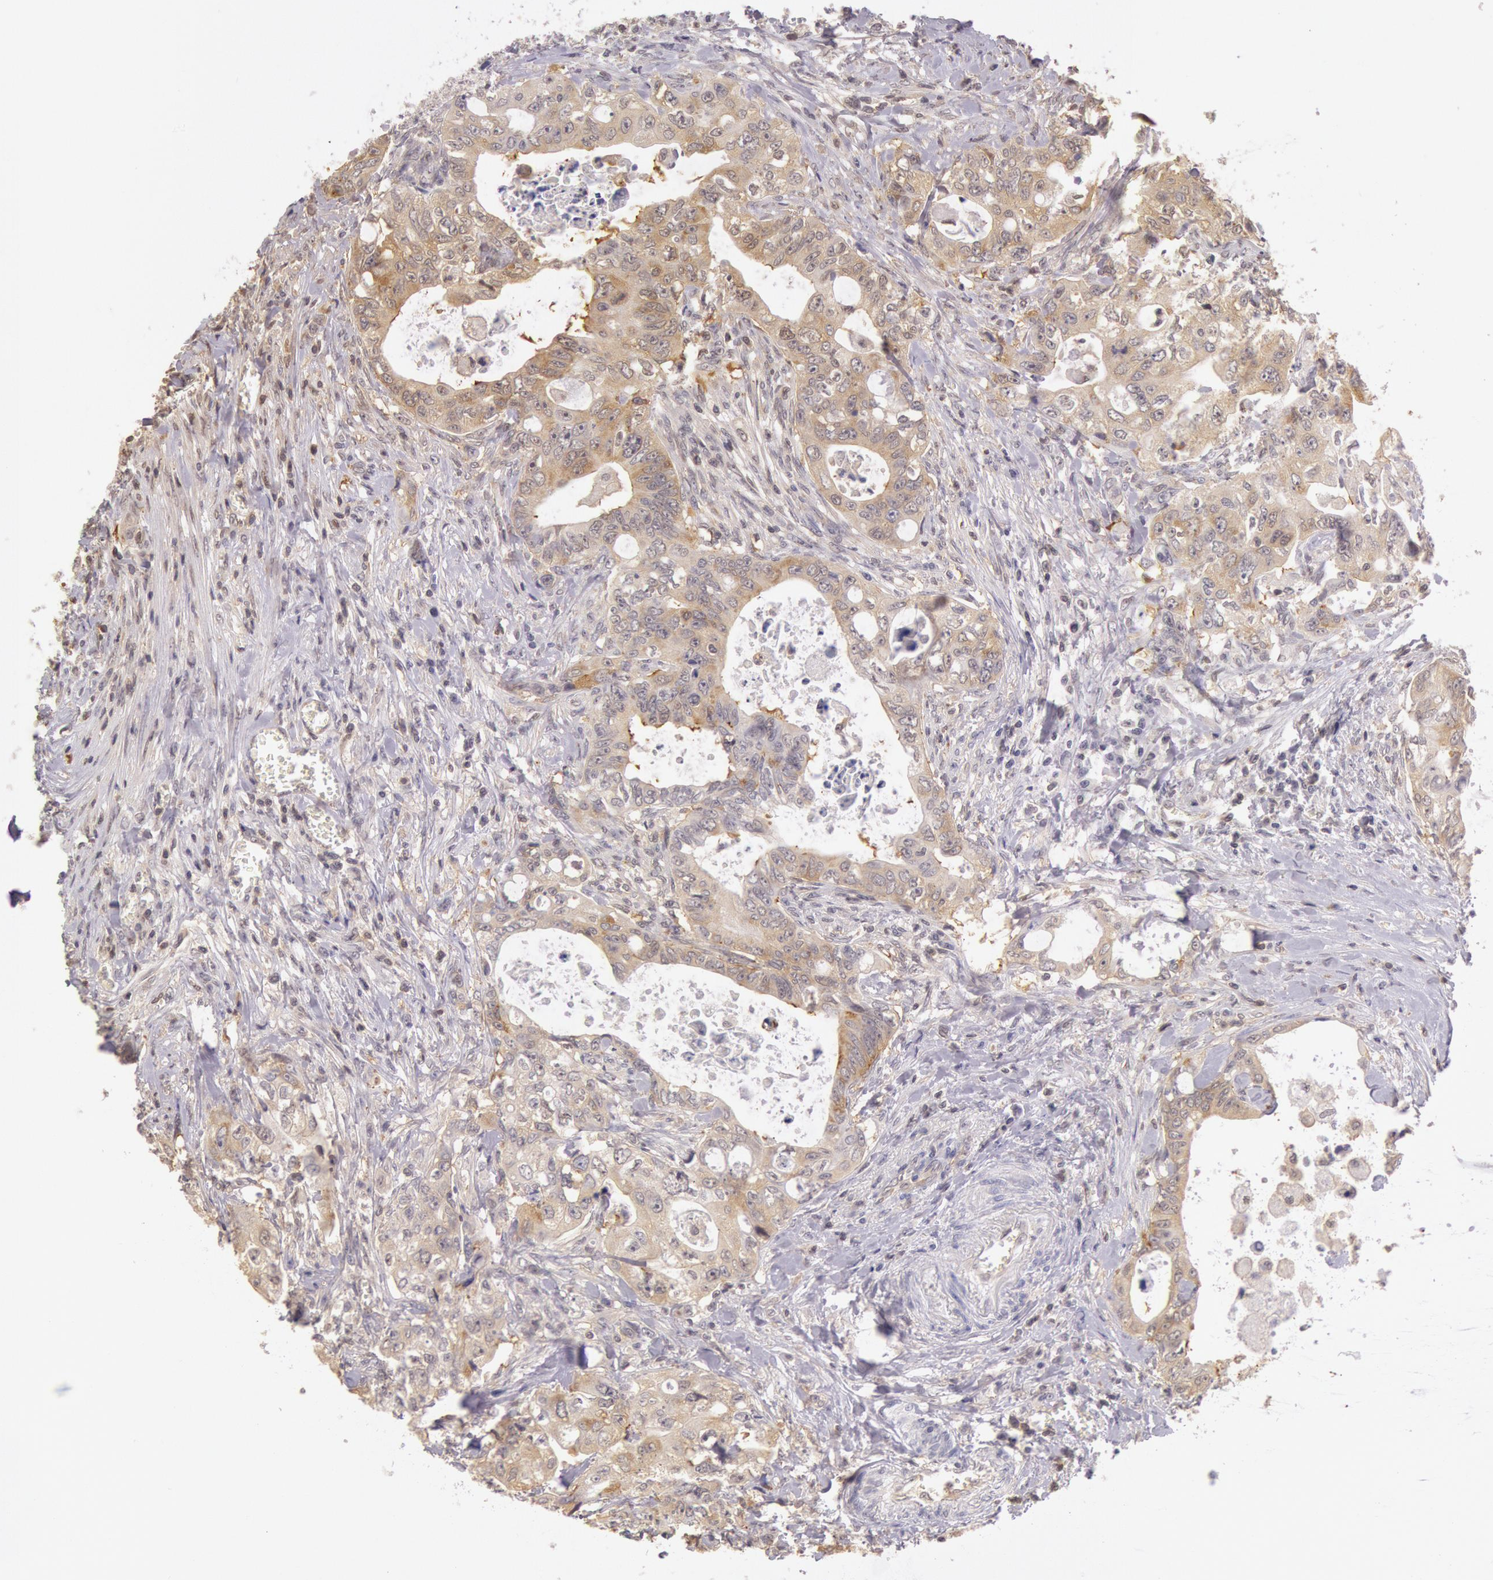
{"staining": {"intensity": "moderate", "quantity": ">75%", "location": "cytoplasmic/membranous"}, "tissue": "colorectal cancer", "cell_type": "Tumor cells", "image_type": "cancer", "snomed": [{"axis": "morphology", "description": "Adenocarcinoma, NOS"}, {"axis": "topography", "description": "Rectum"}], "caption": "Tumor cells demonstrate medium levels of moderate cytoplasmic/membranous expression in approximately >75% of cells in human colorectal cancer (adenocarcinoma).", "gene": "HIF1A", "patient": {"sex": "female", "age": 57}}